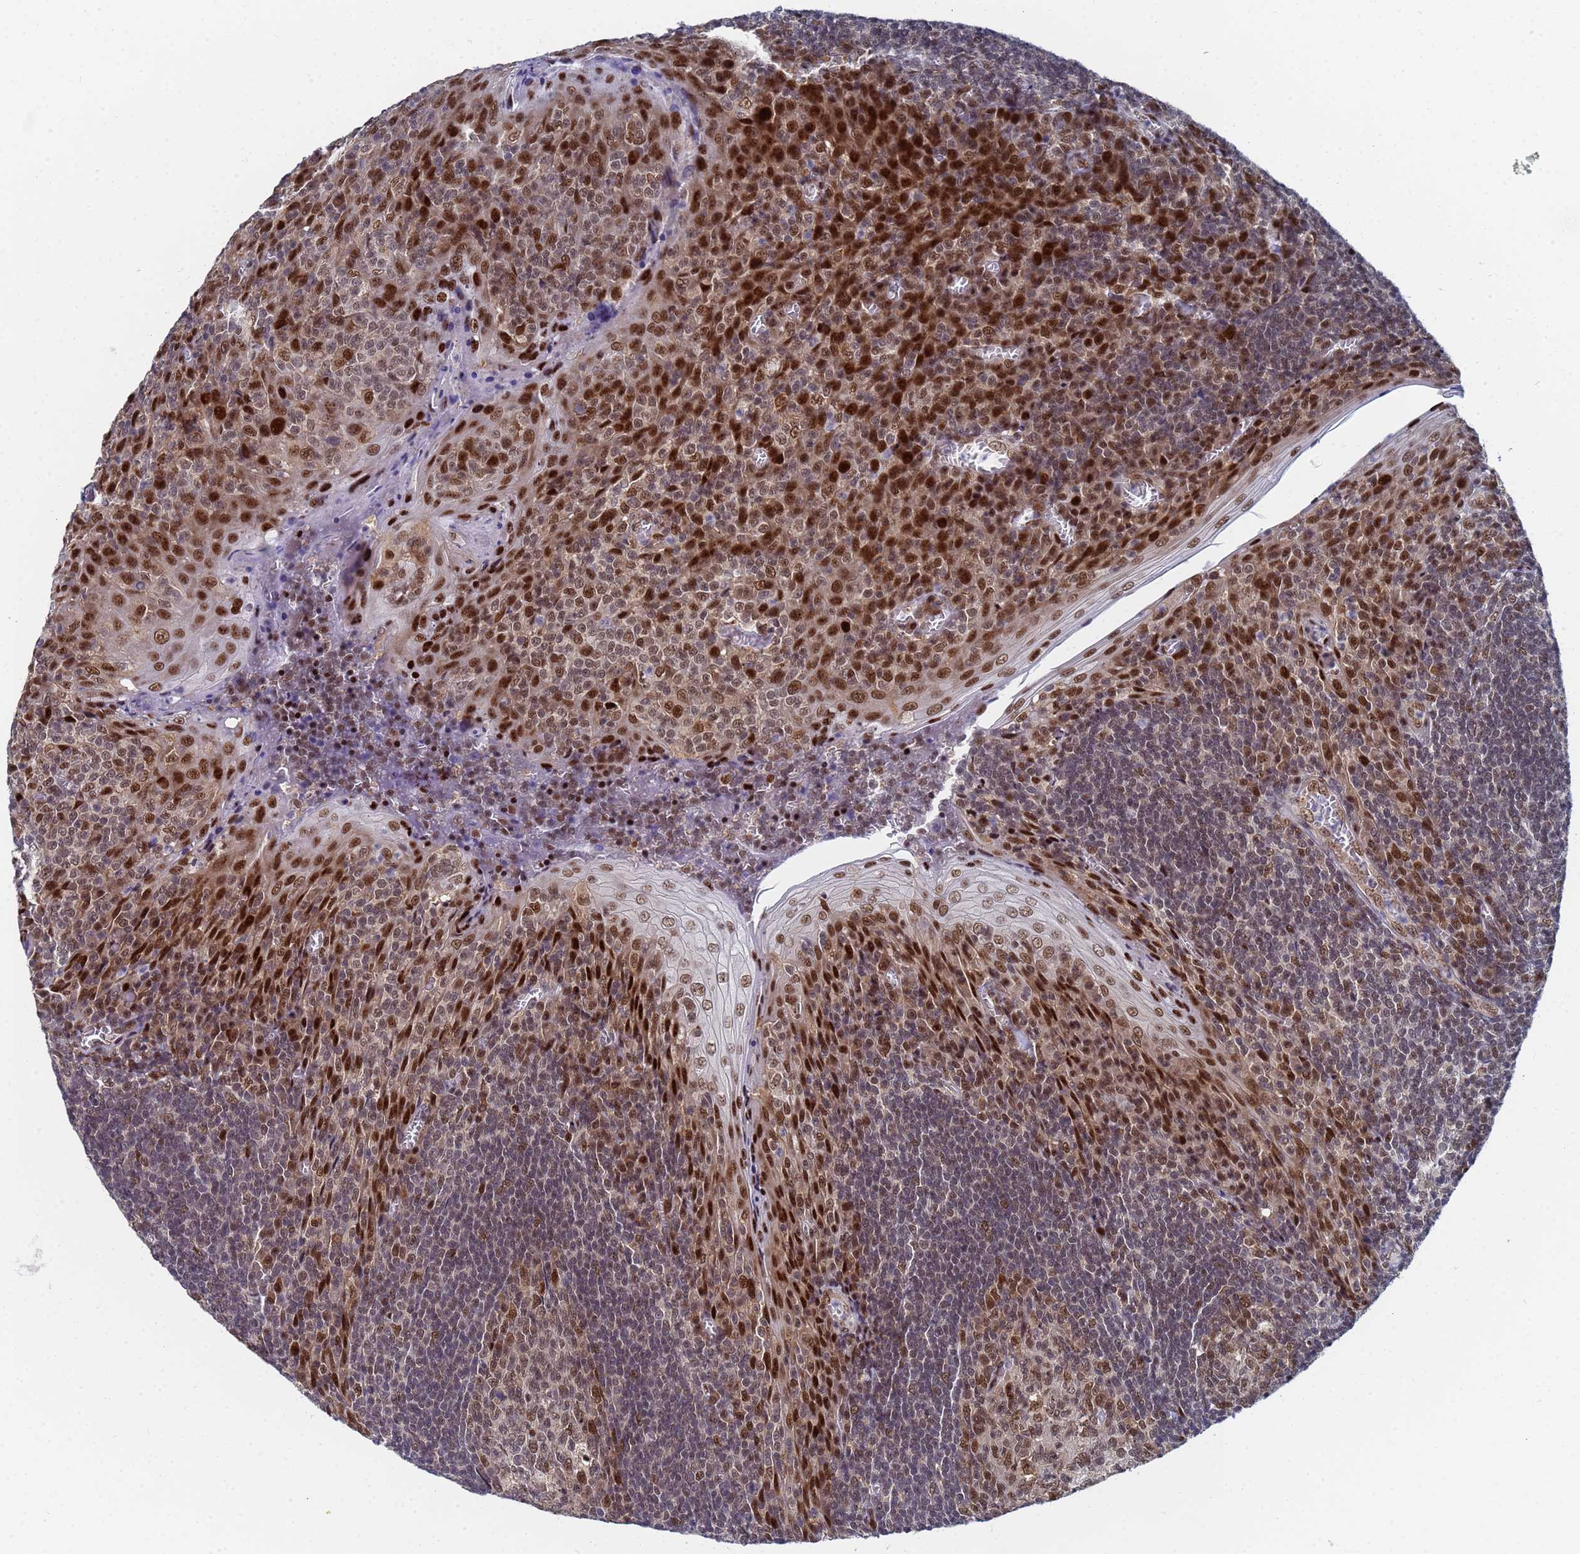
{"staining": {"intensity": "moderate", "quantity": ">75%", "location": "nuclear"}, "tissue": "tonsil", "cell_type": "Germinal center cells", "image_type": "normal", "snomed": [{"axis": "morphology", "description": "Normal tissue, NOS"}, {"axis": "topography", "description": "Tonsil"}], "caption": "Moderate nuclear protein positivity is identified in about >75% of germinal center cells in tonsil. The staining was performed using DAB (3,3'-diaminobenzidine) to visualize the protein expression in brown, while the nuclei were stained in blue with hematoxylin (Magnification: 20x).", "gene": "AP5Z1", "patient": {"sex": "male", "age": 27}}